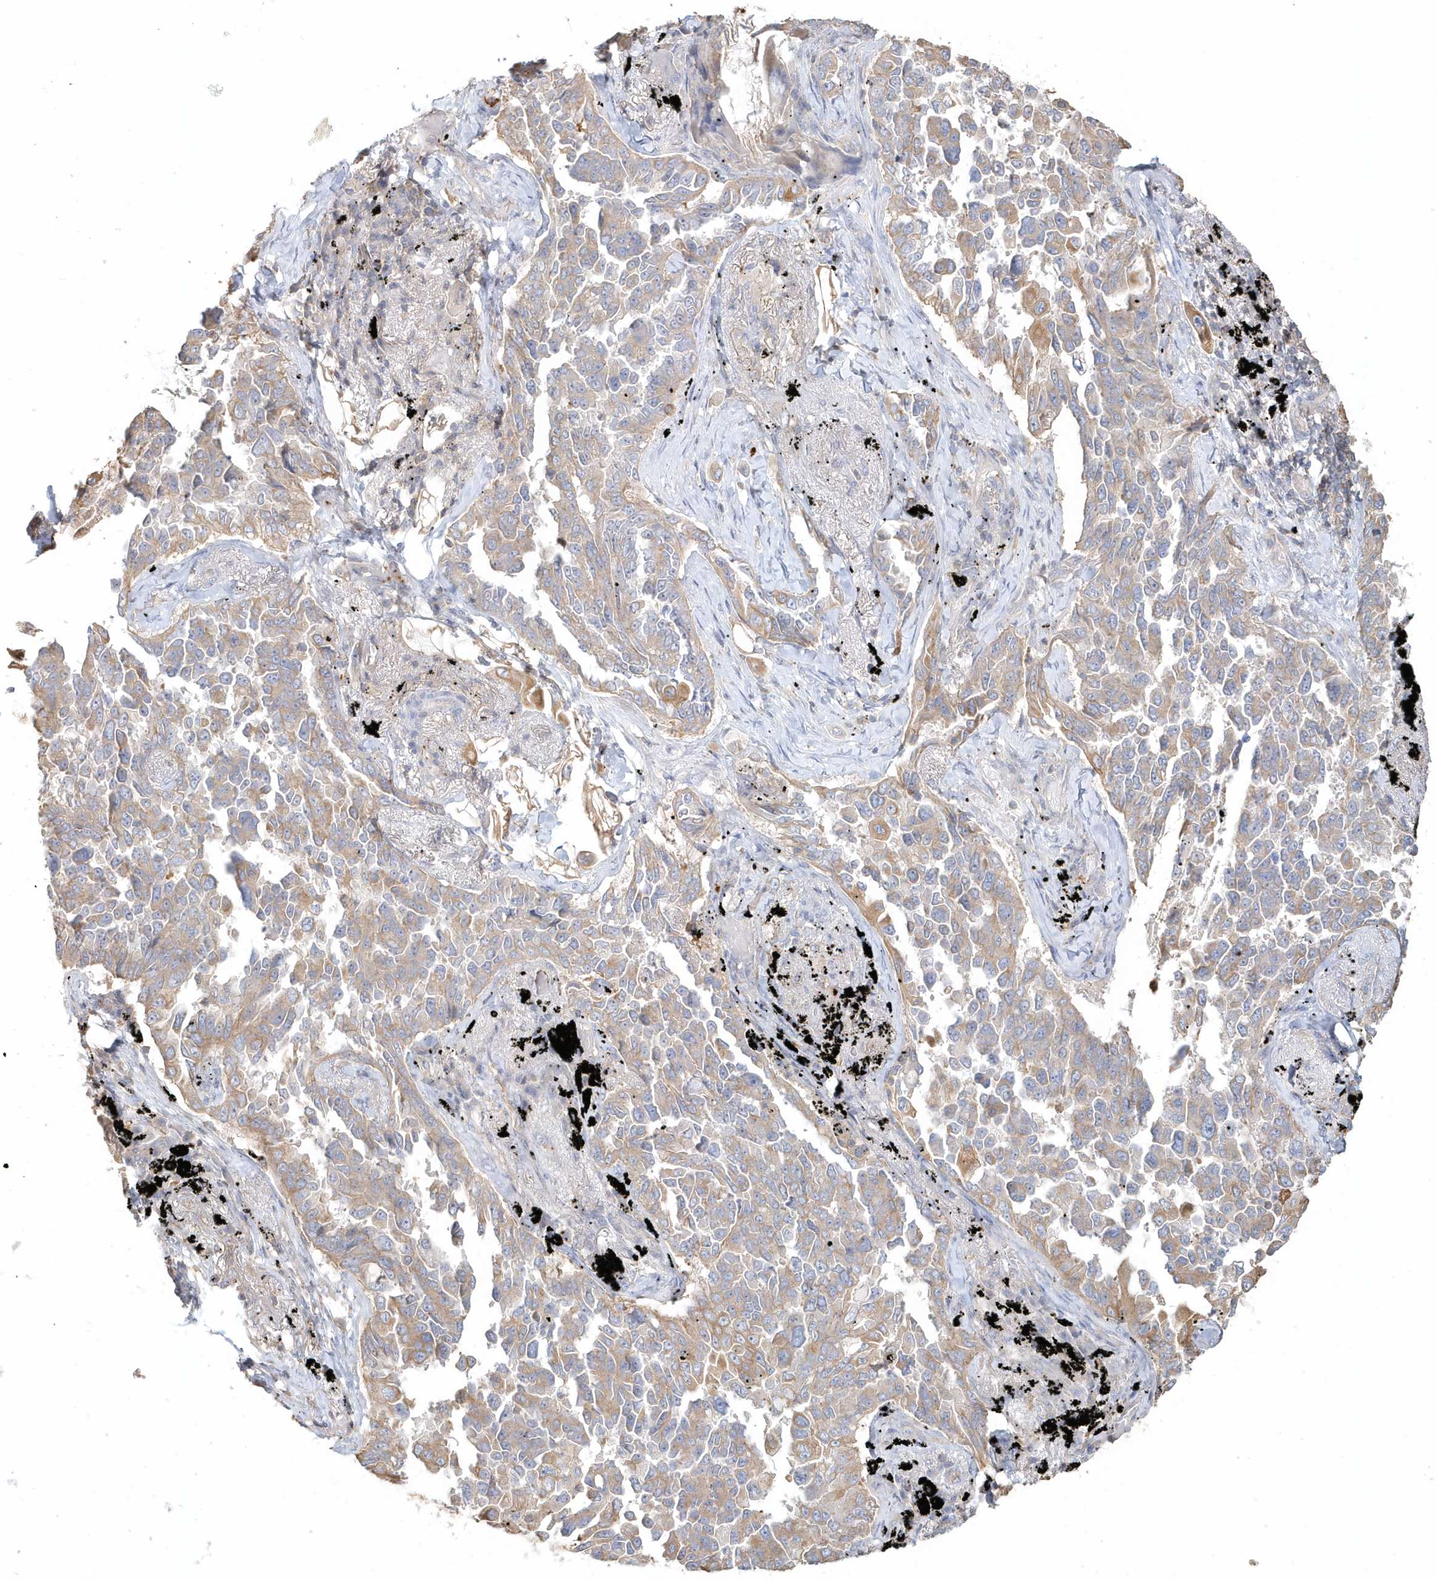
{"staining": {"intensity": "weak", "quantity": ">75%", "location": "cytoplasmic/membranous"}, "tissue": "lung cancer", "cell_type": "Tumor cells", "image_type": "cancer", "snomed": [{"axis": "morphology", "description": "Adenocarcinoma, NOS"}, {"axis": "topography", "description": "Lung"}], "caption": "Tumor cells show low levels of weak cytoplasmic/membranous positivity in approximately >75% of cells in lung cancer.", "gene": "MMRN1", "patient": {"sex": "female", "age": 67}}